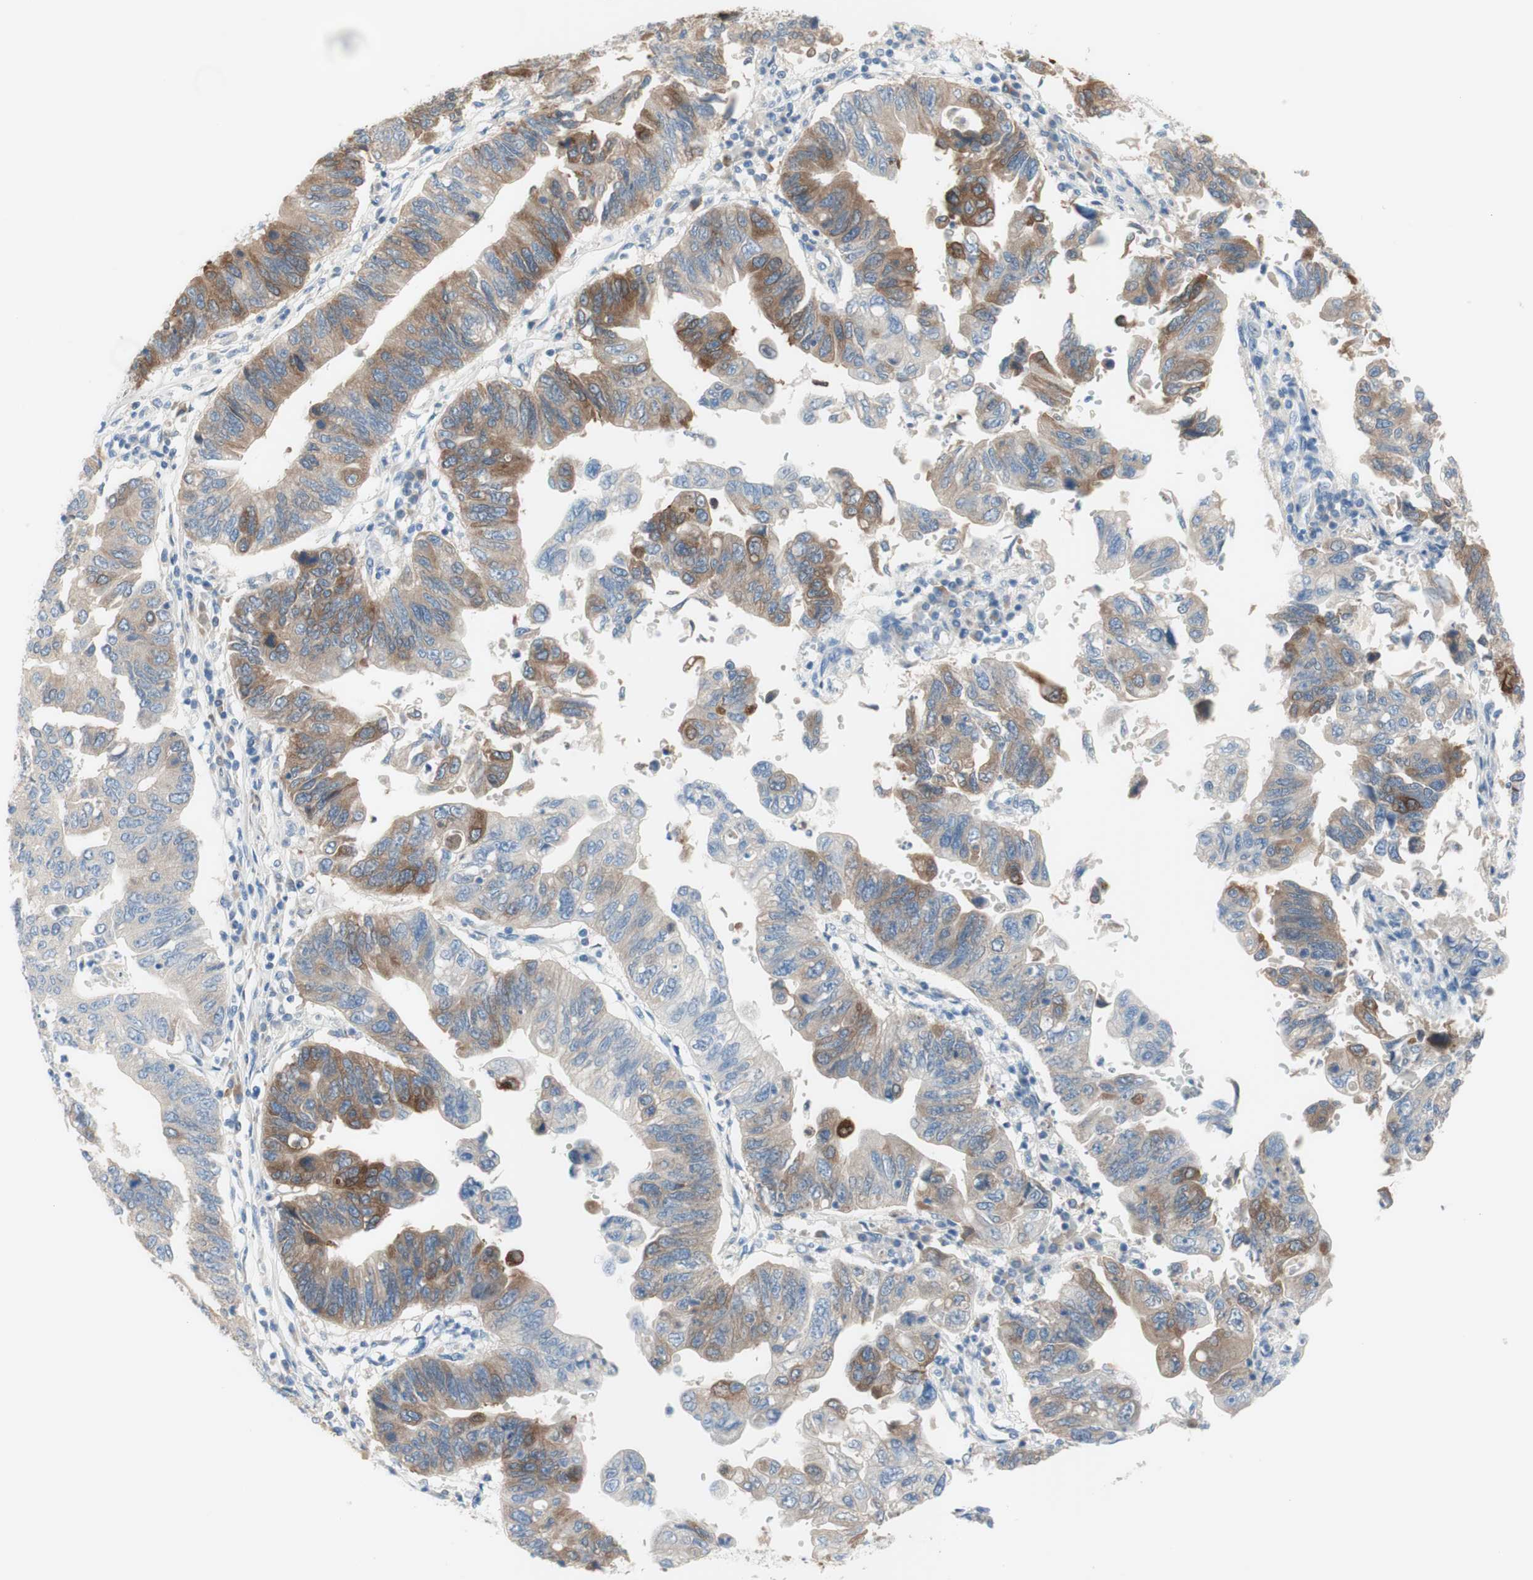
{"staining": {"intensity": "moderate", "quantity": ">75%", "location": "cytoplasmic/membranous"}, "tissue": "stomach cancer", "cell_type": "Tumor cells", "image_type": "cancer", "snomed": [{"axis": "morphology", "description": "Adenocarcinoma, NOS"}, {"axis": "topography", "description": "Stomach"}], "caption": "Tumor cells demonstrate medium levels of moderate cytoplasmic/membranous positivity in about >75% of cells in stomach cancer. The staining is performed using DAB (3,3'-diaminobenzidine) brown chromogen to label protein expression. The nuclei are counter-stained blue using hematoxylin.", "gene": "FDFT1", "patient": {"sex": "male", "age": 59}}